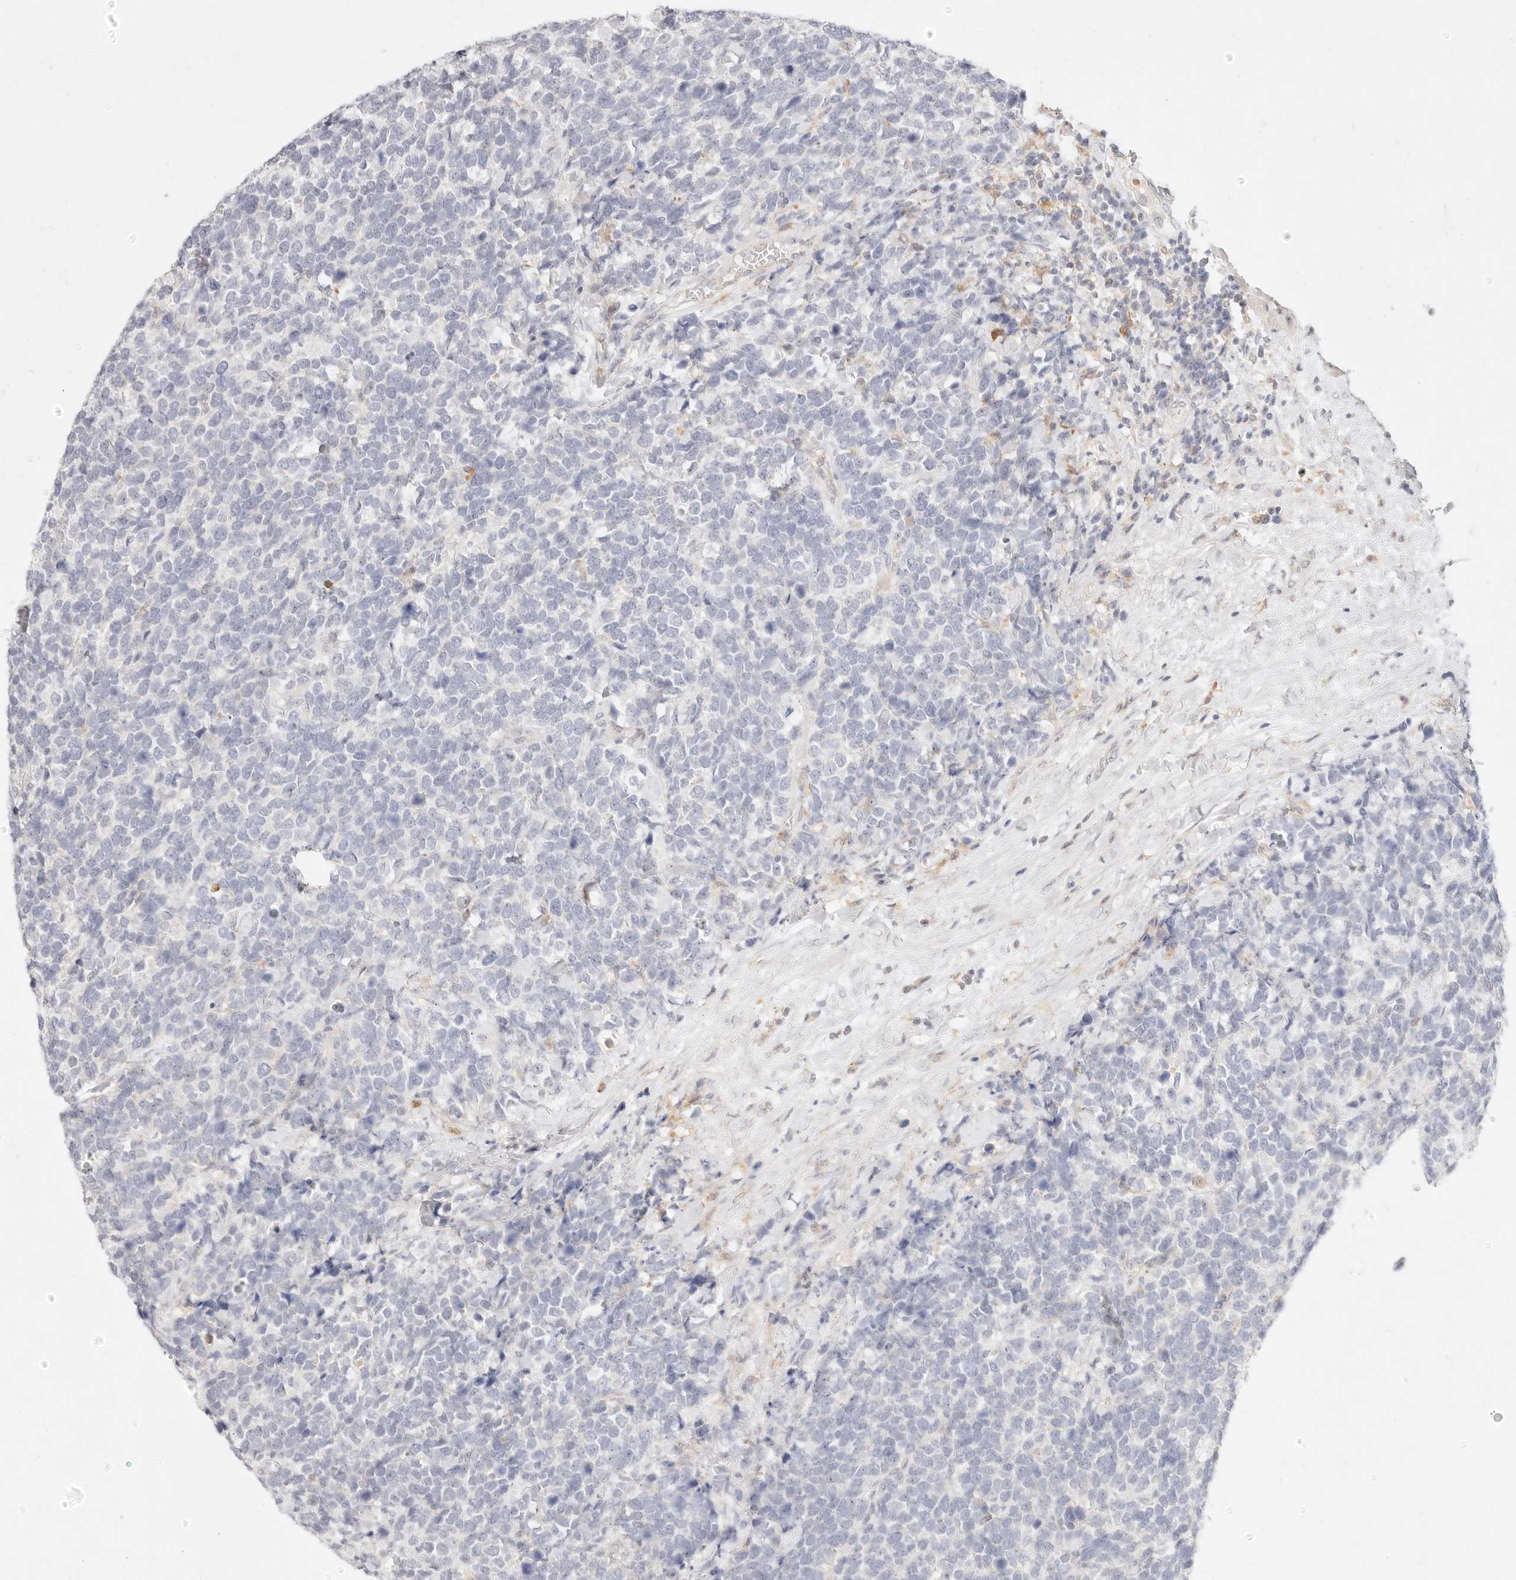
{"staining": {"intensity": "negative", "quantity": "none", "location": "none"}, "tissue": "urothelial cancer", "cell_type": "Tumor cells", "image_type": "cancer", "snomed": [{"axis": "morphology", "description": "Urothelial carcinoma, High grade"}, {"axis": "topography", "description": "Urinary bladder"}], "caption": "Tumor cells show no significant staining in urothelial cancer.", "gene": "GPR84", "patient": {"sex": "female", "age": 82}}